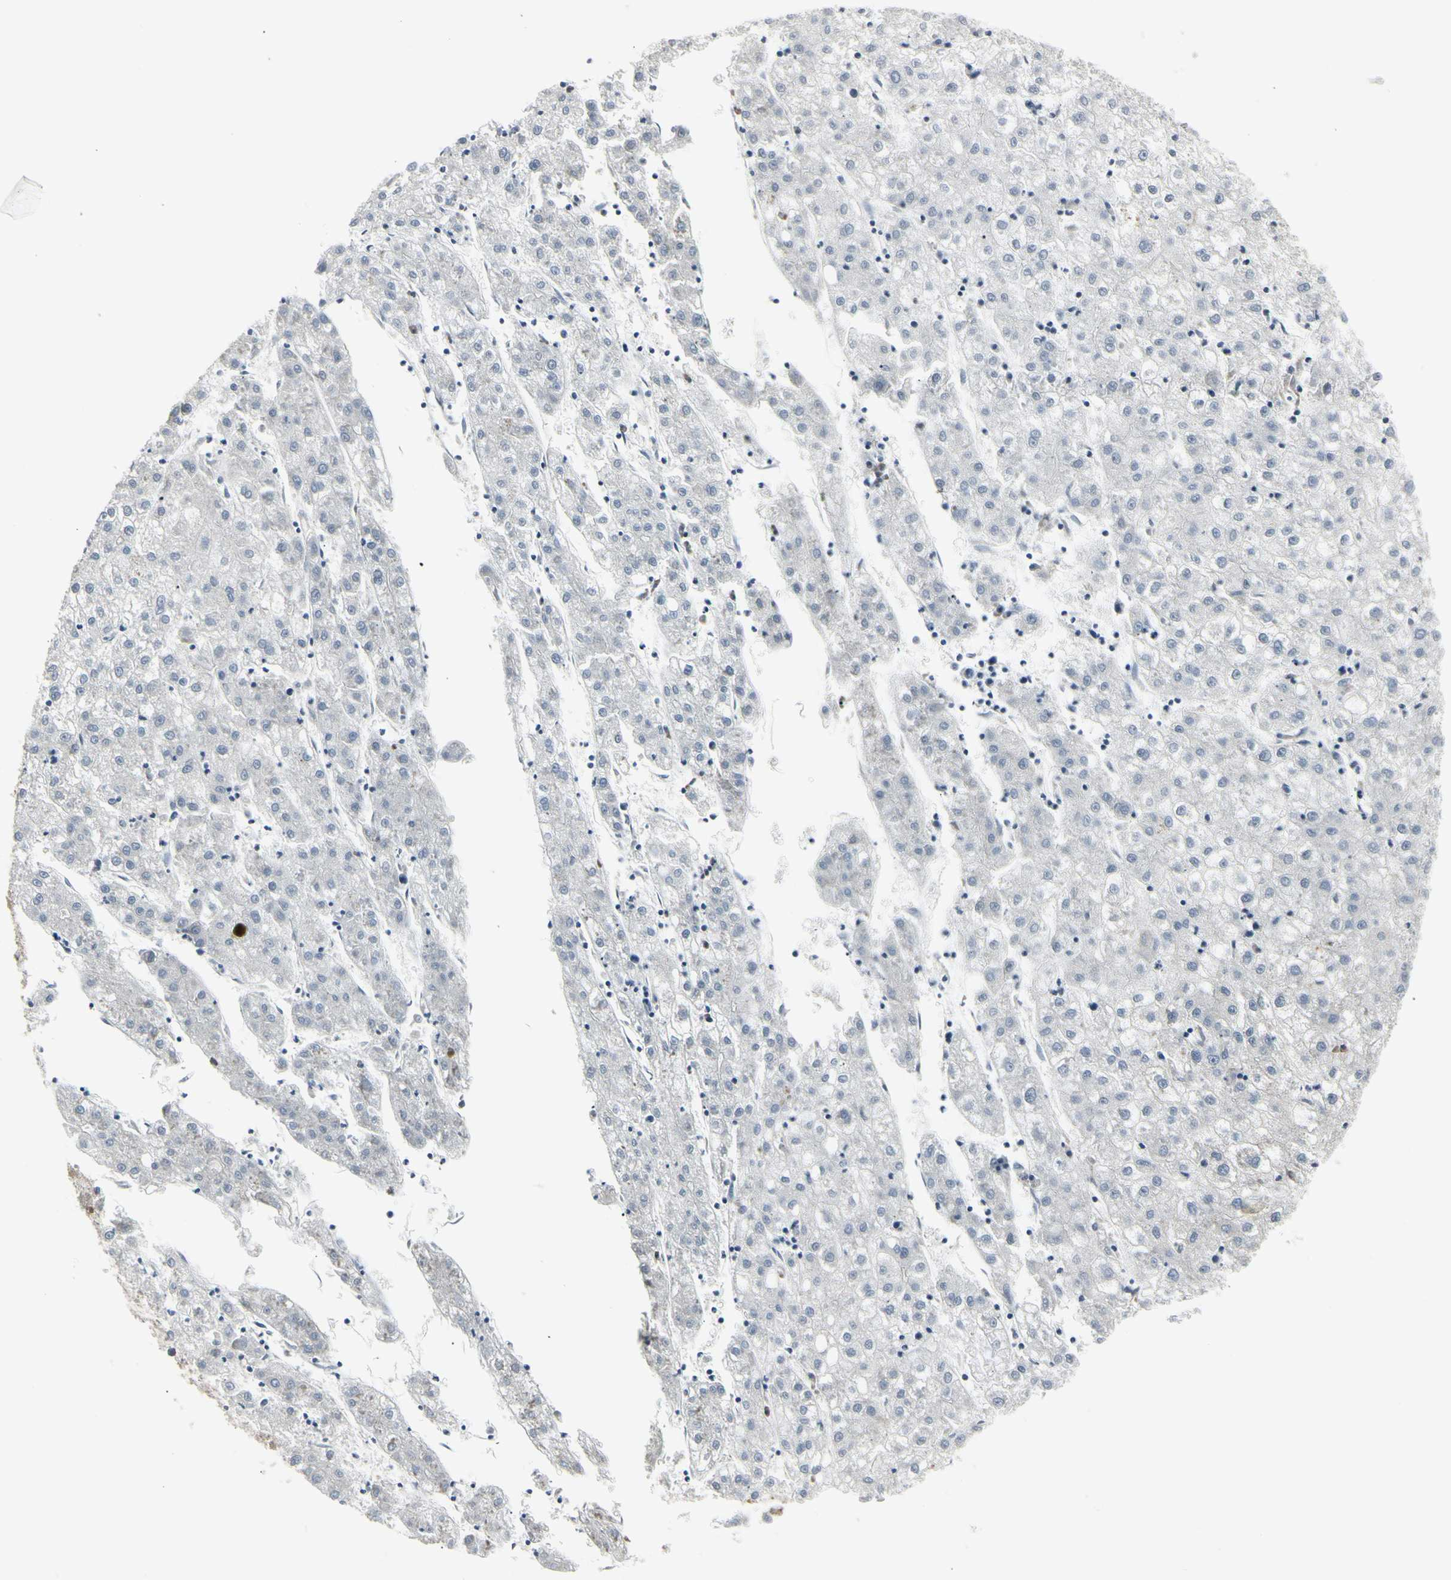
{"staining": {"intensity": "negative", "quantity": "none", "location": "none"}, "tissue": "liver cancer", "cell_type": "Tumor cells", "image_type": "cancer", "snomed": [{"axis": "morphology", "description": "Carcinoma, Hepatocellular, NOS"}, {"axis": "topography", "description": "Liver"}], "caption": "Immunohistochemical staining of human liver hepatocellular carcinoma demonstrates no significant expression in tumor cells.", "gene": "GRN", "patient": {"sex": "male", "age": 72}}